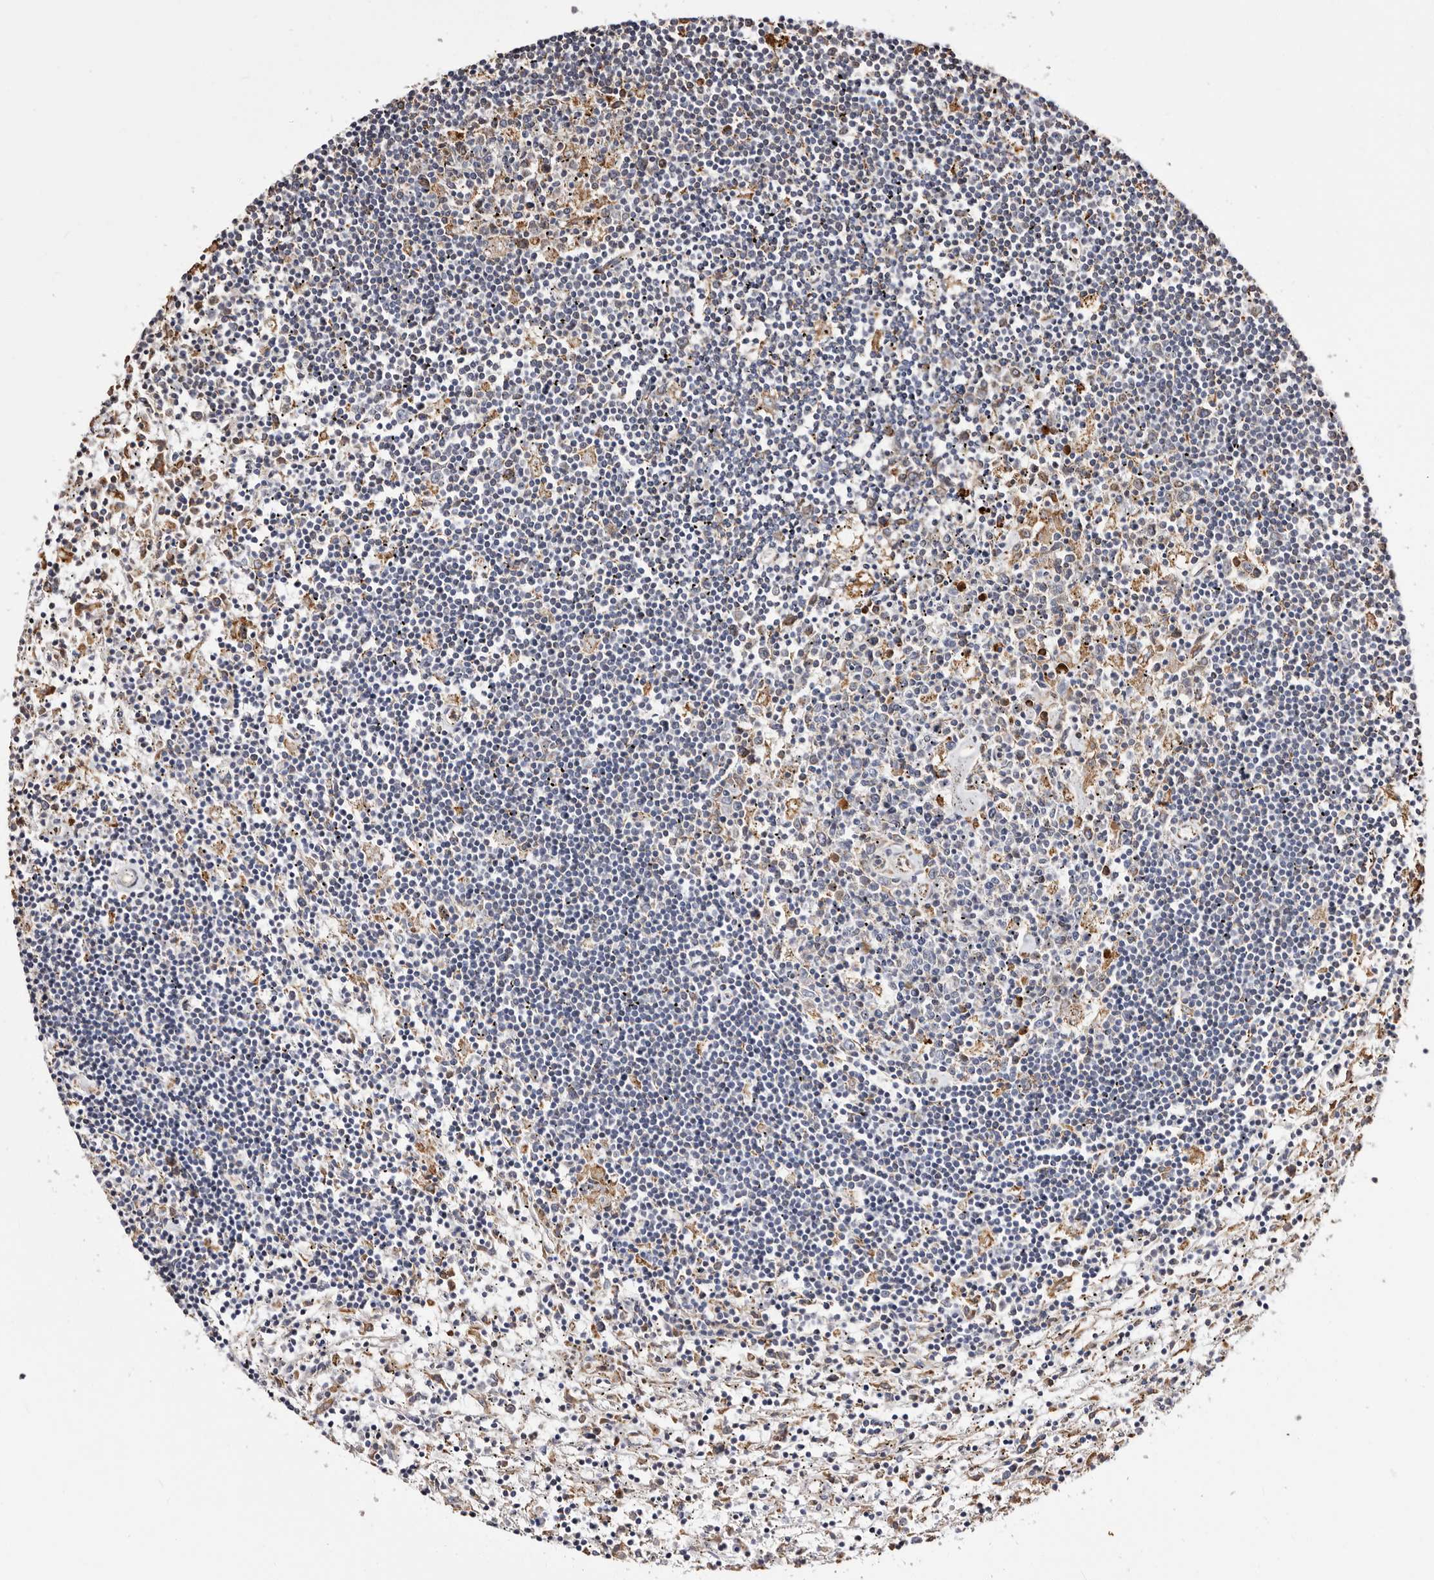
{"staining": {"intensity": "negative", "quantity": "none", "location": "none"}, "tissue": "lymphoma", "cell_type": "Tumor cells", "image_type": "cancer", "snomed": [{"axis": "morphology", "description": "Malignant lymphoma, non-Hodgkin's type, Low grade"}, {"axis": "topography", "description": "Spleen"}], "caption": "Tumor cells show no significant positivity in malignant lymphoma, non-Hodgkin's type (low-grade).", "gene": "ACBD6", "patient": {"sex": "male", "age": 76}}